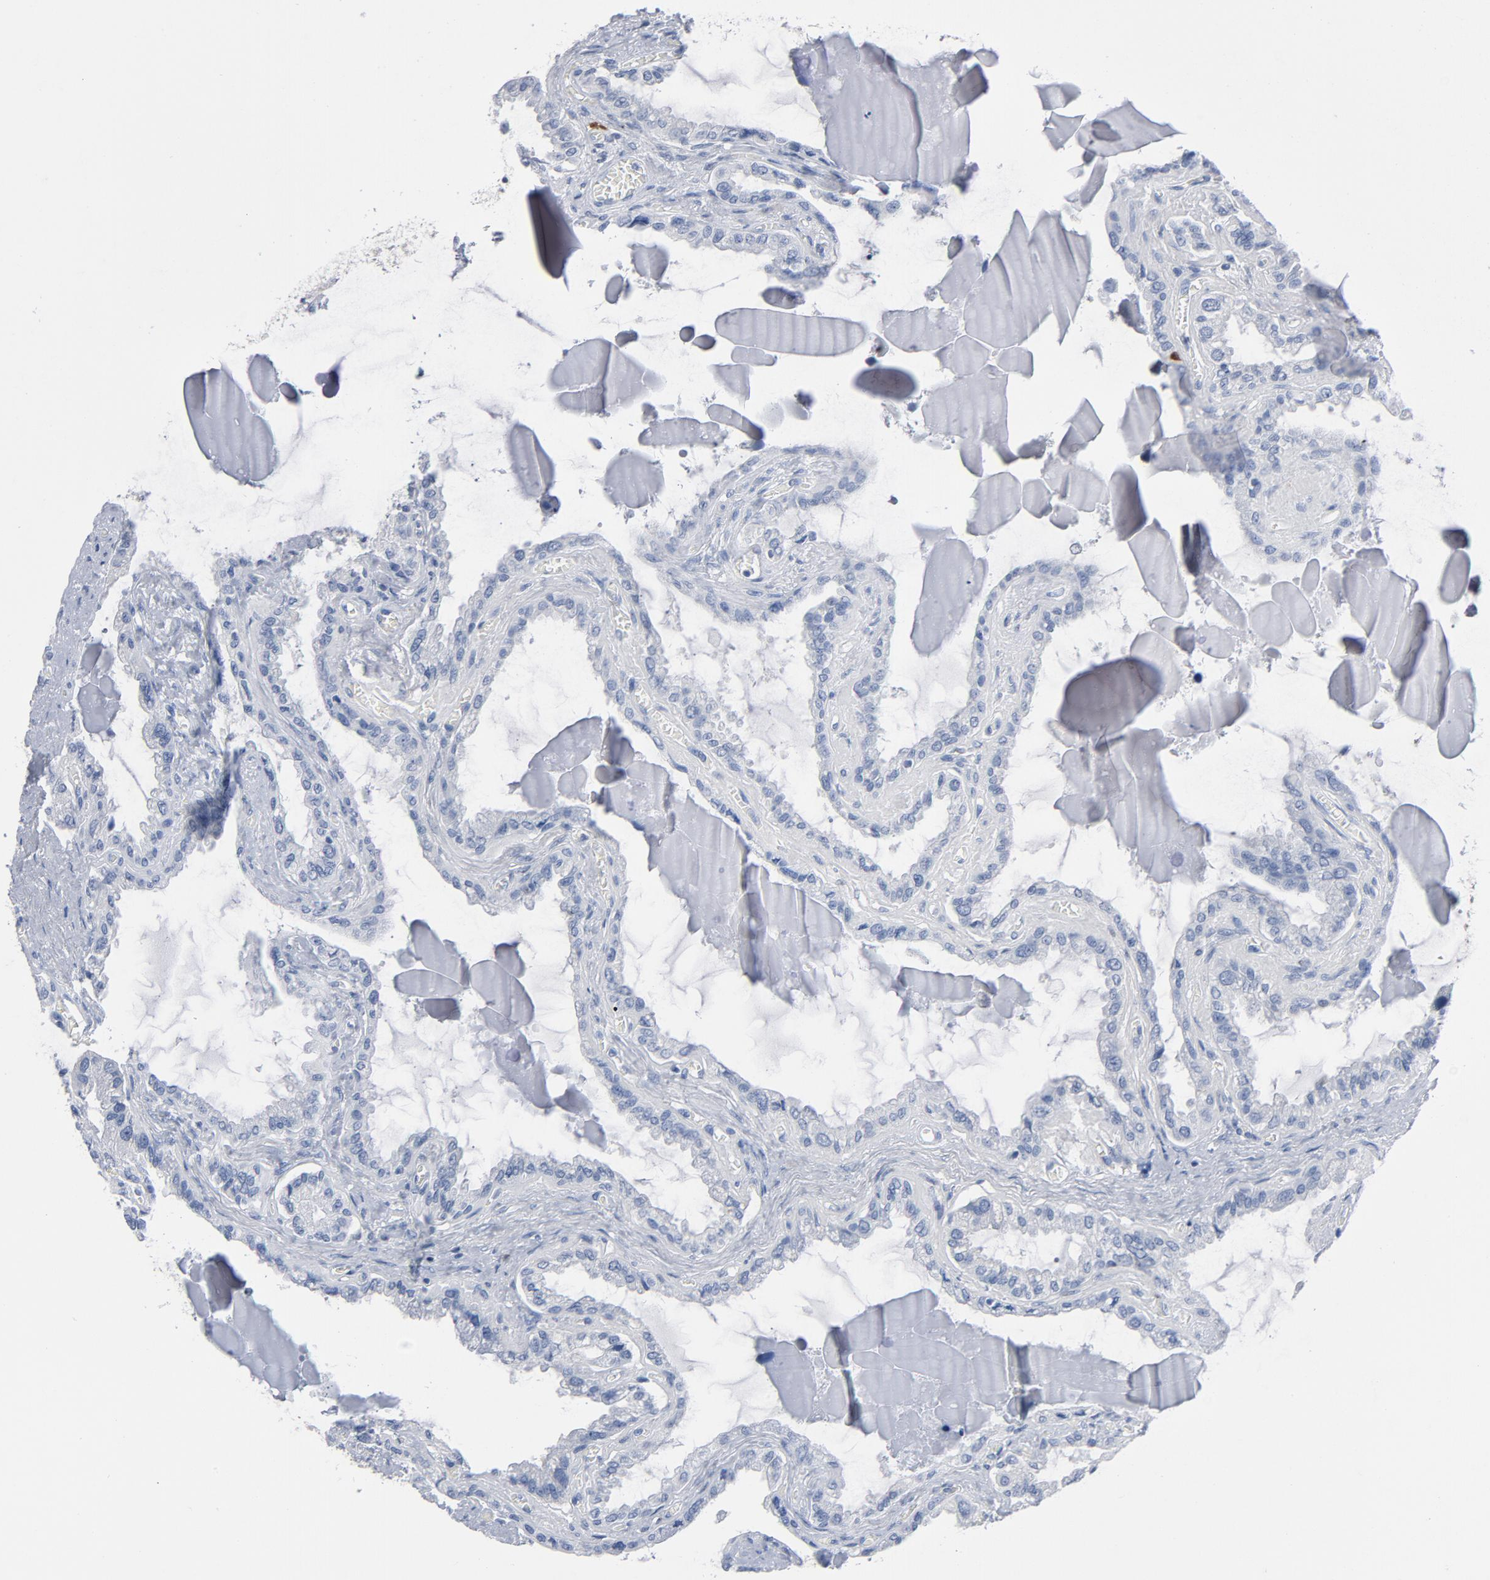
{"staining": {"intensity": "negative", "quantity": "none", "location": "none"}, "tissue": "seminal vesicle", "cell_type": "Glandular cells", "image_type": "normal", "snomed": [{"axis": "morphology", "description": "Normal tissue, NOS"}, {"axis": "morphology", "description": "Inflammation, NOS"}, {"axis": "topography", "description": "Urinary bladder"}, {"axis": "topography", "description": "Prostate"}, {"axis": "topography", "description": "Seminal veicle"}], "caption": "This is a photomicrograph of immunohistochemistry staining of normal seminal vesicle, which shows no expression in glandular cells. Brightfield microscopy of immunohistochemistry stained with DAB (brown) and hematoxylin (blue), captured at high magnification.", "gene": "CDC20", "patient": {"sex": "male", "age": 82}}